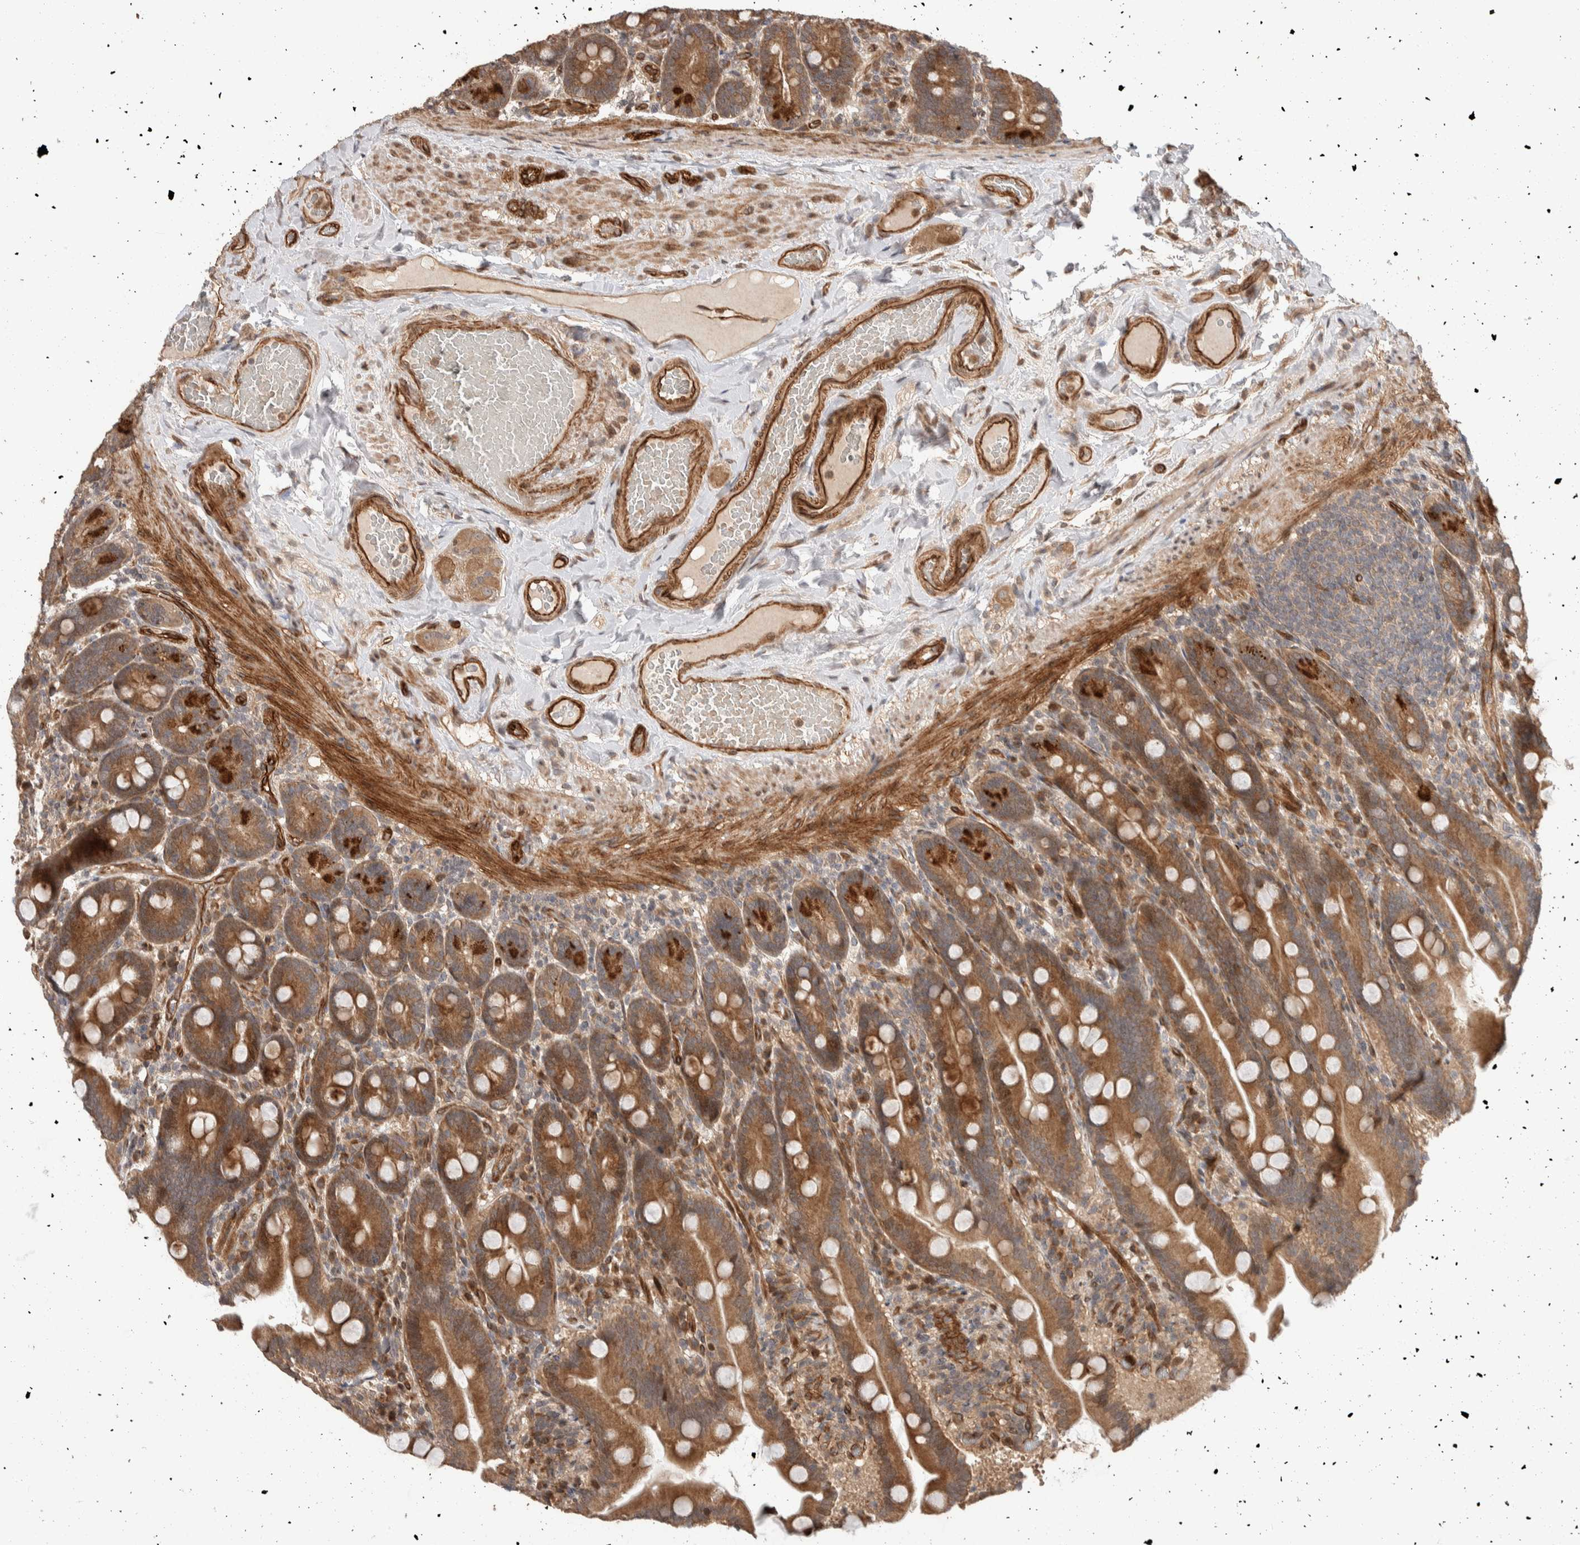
{"staining": {"intensity": "moderate", "quantity": ">75%", "location": "cytoplasmic/membranous"}, "tissue": "duodenum", "cell_type": "Glandular cells", "image_type": "normal", "snomed": [{"axis": "morphology", "description": "Normal tissue, NOS"}, {"axis": "topography", "description": "Duodenum"}], "caption": "The image reveals staining of benign duodenum, revealing moderate cytoplasmic/membranous protein expression (brown color) within glandular cells.", "gene": "ERC1", "patient": {"sex": "male", "age": 54}}